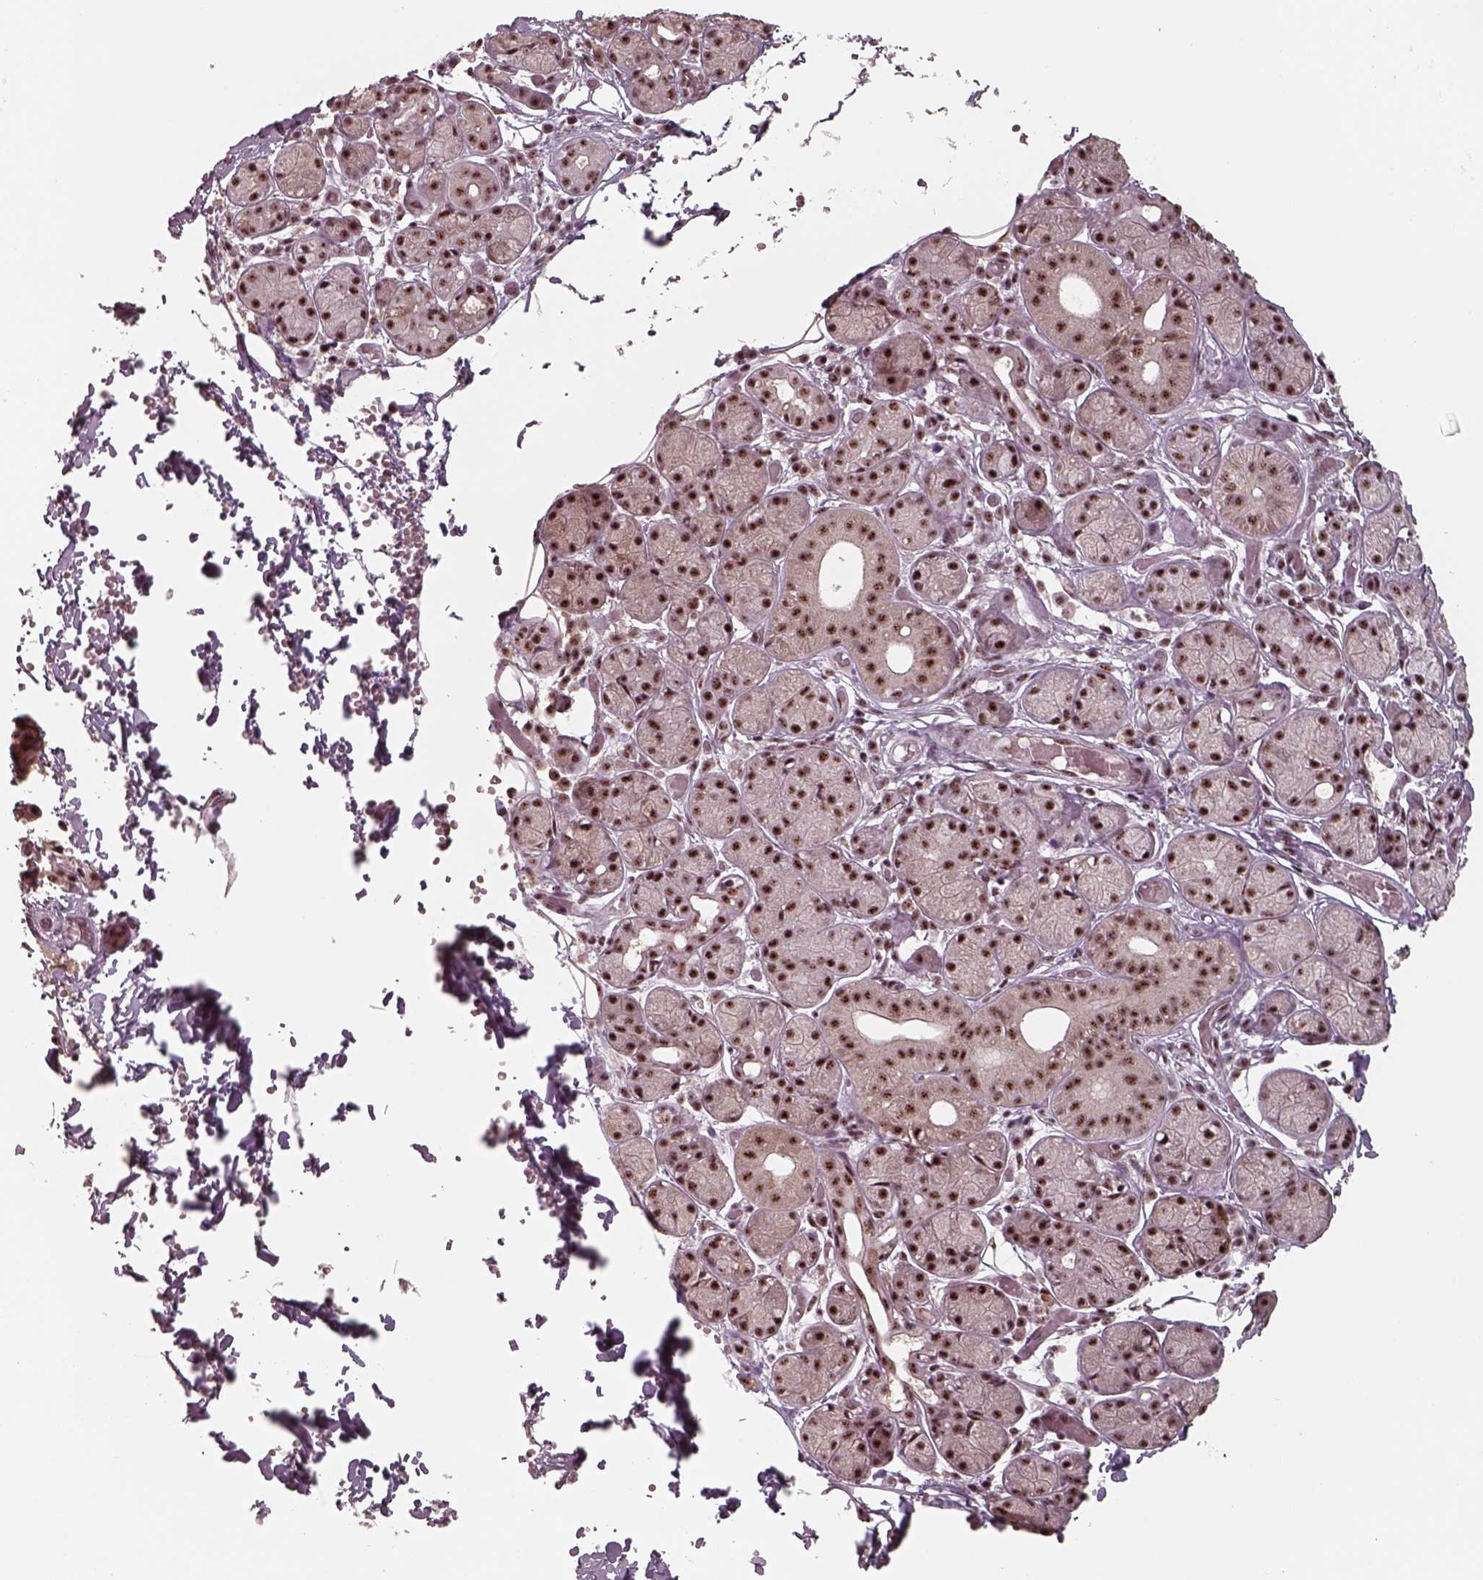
{"staining": {"intensity": "strong", "quantity": ">75%", "location": "nuclear"}, "tissue": "salivary gland", "cell_type": "Glandular cells", "image_type": "normal", "snomed": [{"axis": "morphology", "description": "Normal tissue, NOS"}, {"axis": "topography", "description": "Salivary gland"}, {"axis": "topography", "description": "Peripheral nerve tissue"}], "caption": "This histopathology image exhibits immunohistochemistry (IHC) staining of benign salivary gland, with high strong nuclear expression in approximately >75% of glandular cells.", "gene": "ATXN7L3", "patient": {"sex": "male", "age": 71}}